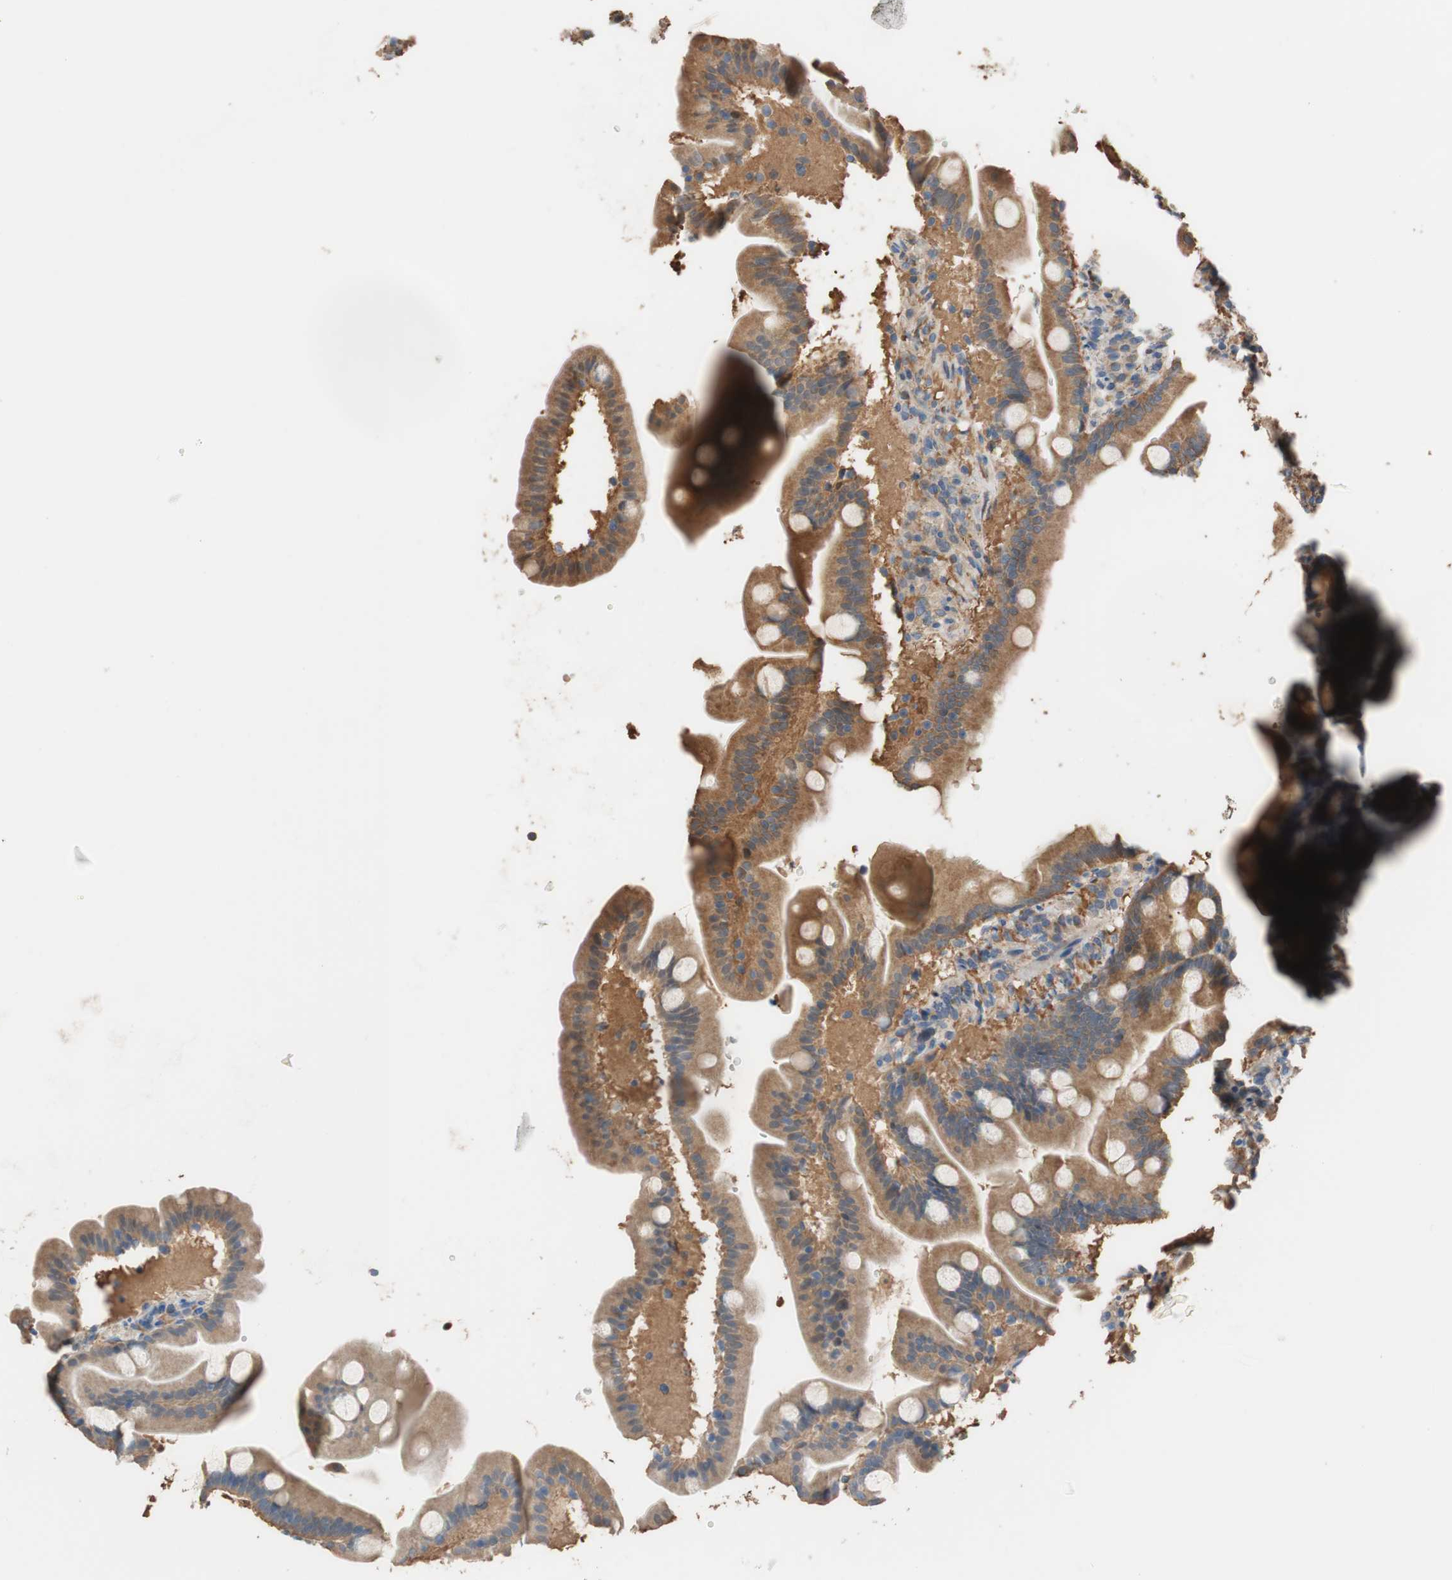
{"staining": {"intensity": "moderate", "quantity": ">75%", "location": "cytoplasmic/membranous"}, "tissue": "duodenum", "cell_type": "Glandular cells", "image_type": "normal", "snomed": [{"axis": "morphology", "description": "Normal tissue, NOS"}, {"axis": "topography", "description": "Duodenum"}], "caption": "A brown stain shows moderate cytoplasmic/membranous staining of a protein in glandular cells of normal duodenum.", "gene": "ALDH1A2", "patient": {"sex": "male", "age": 54}}